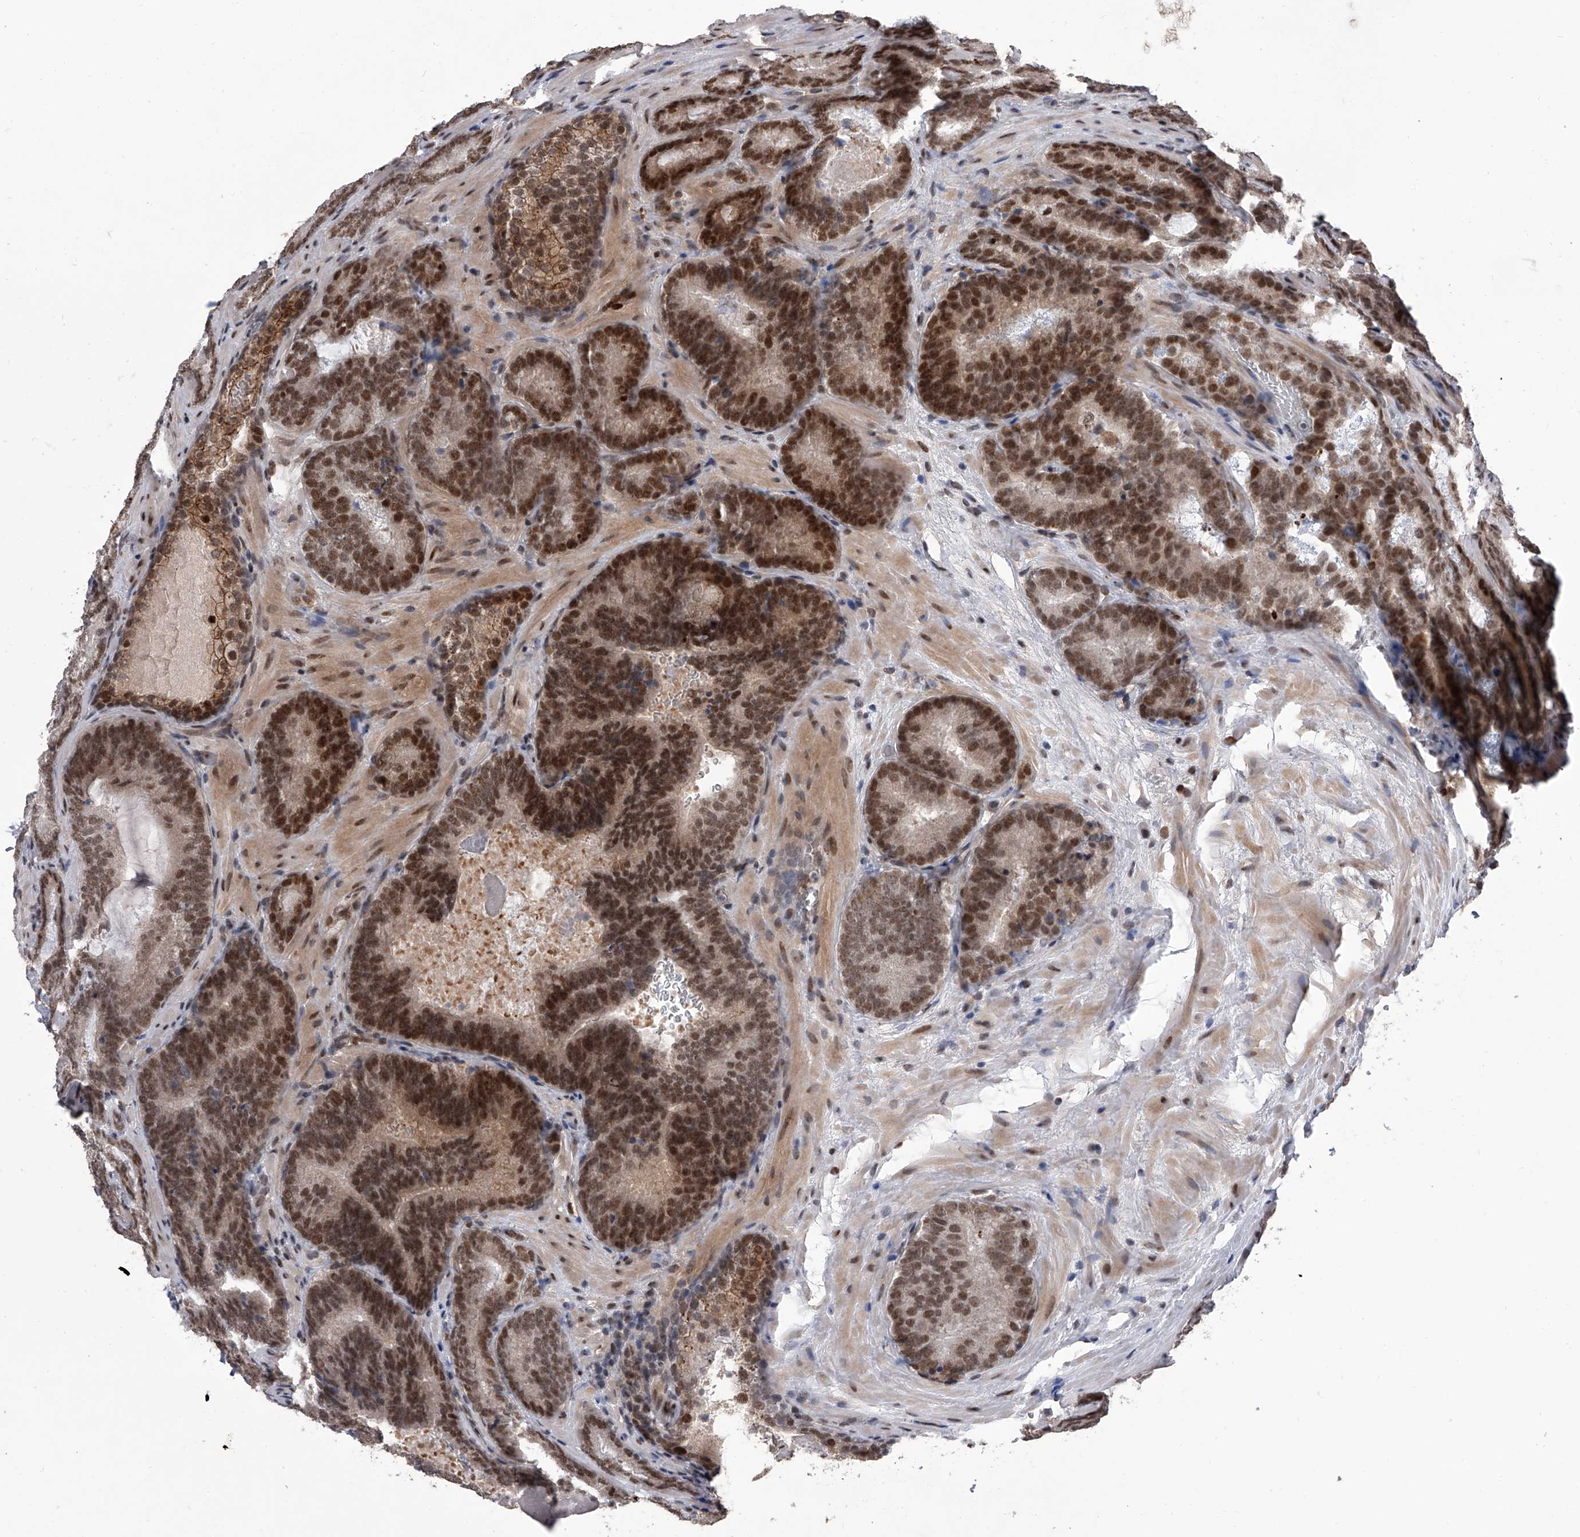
{"staining": {"intensity": "strong", "quantity": "25%-75%", "location": "cytoplasmic/membranous,nuclear"}, "tissue": "prostate cancer", "cell_type": "Tumor cells", "image_type": "cancer", "snomed": [{"axis": "morphology", "description": "Adenocarcinoma, High grade"}, {"axis": "topography", "description": "Prostate"}], "caption": "Protein expression analysis of human prostate cancer (adenocarcinoma (high-grade)) reveals strong cytoplasmic/membranous and nuclear expression in about 25%-75% of tumor cells. Ihc stains the protein in brown and the nuclei are stained blue.", "gene": "ZNF426", "patient": {"sex": "male", "age": 66}}